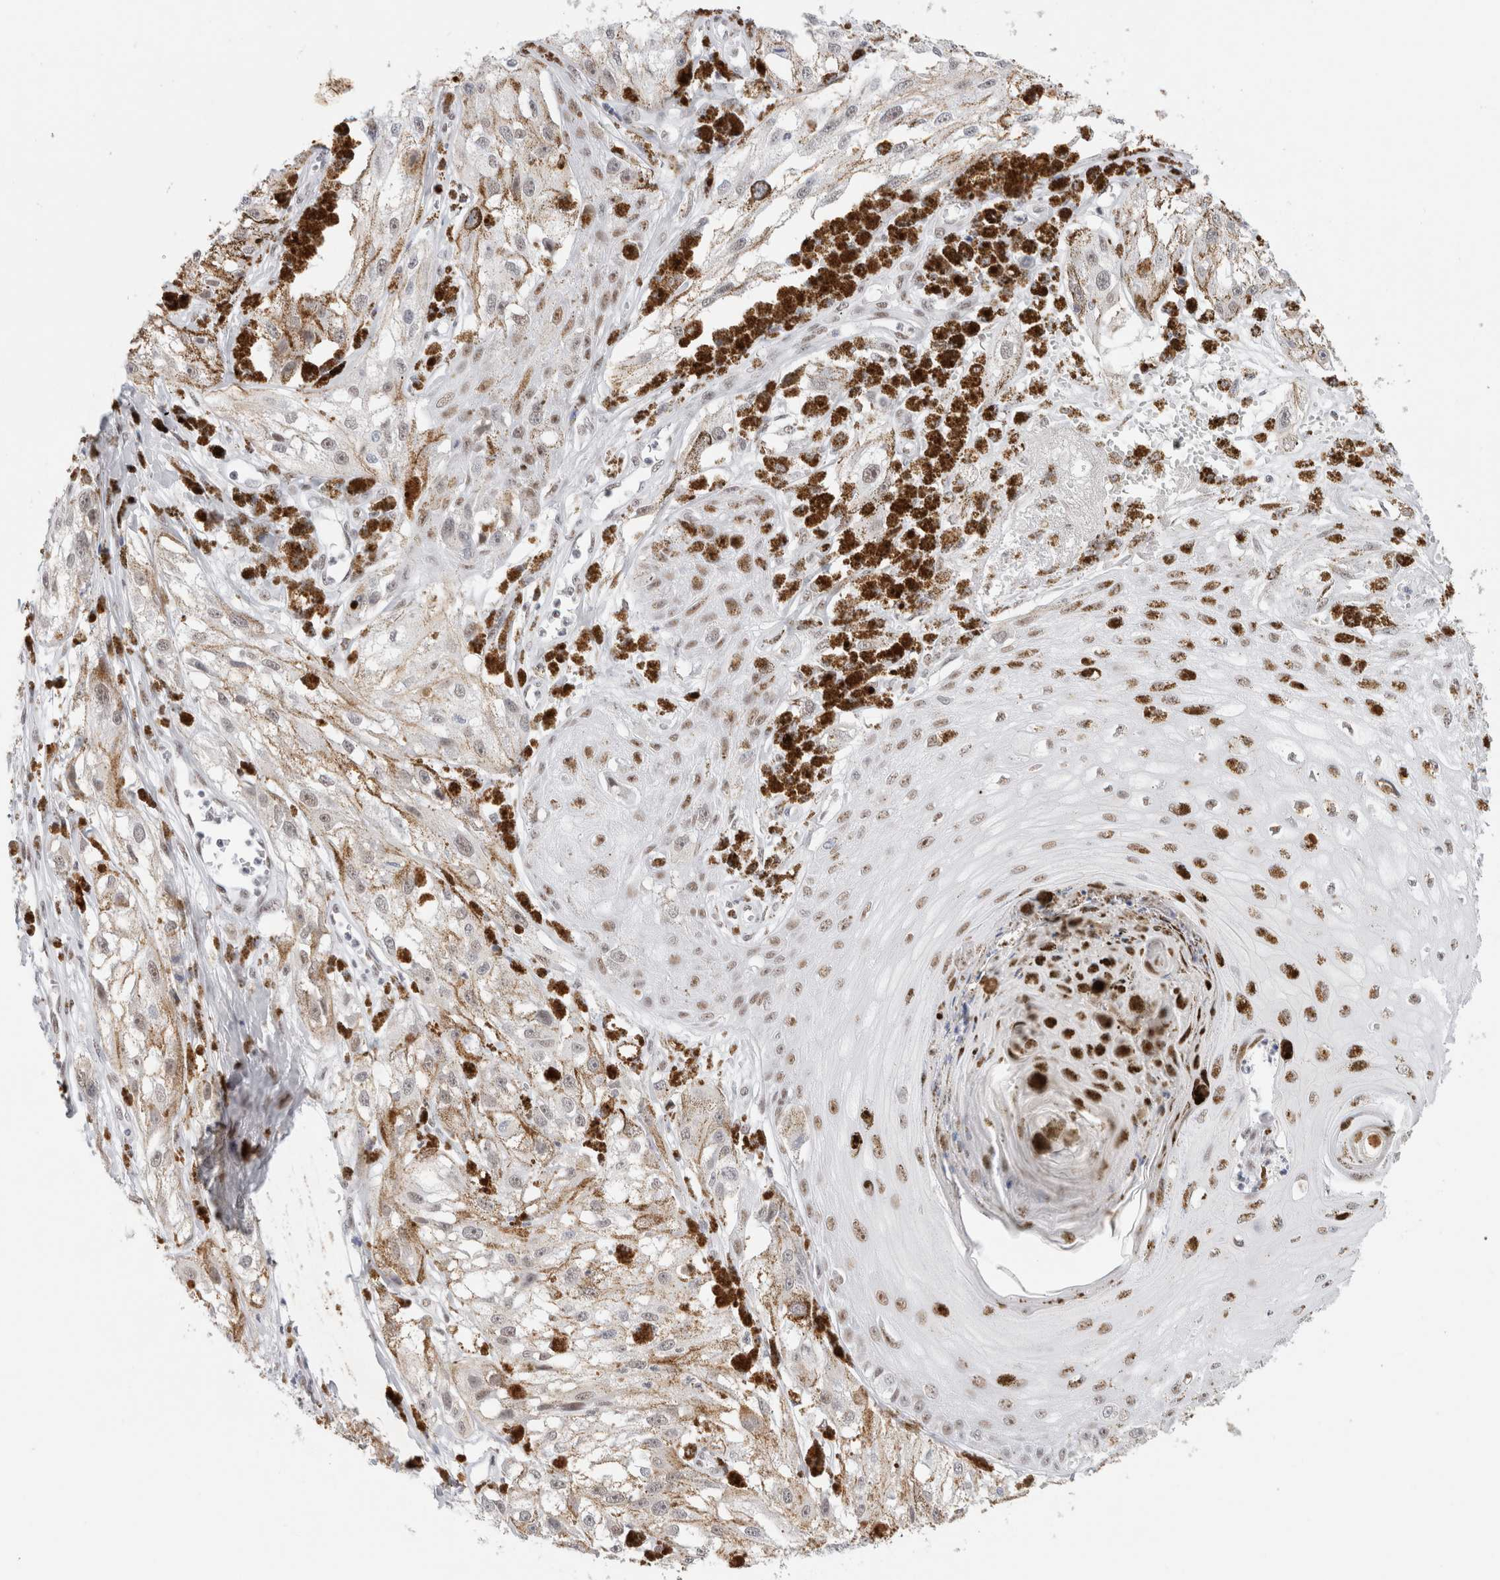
{"staining": {"intensity": "negative", "quantity": "none", "location": "none"}, "tissue": "melanoma", "cell_type": "Tumor cells", "image_type": "cancer", "snomed": [{"axis": "morphology", "description": "Malignant melanoma, NOS"}, {"axis": "topography", "description": "Skin"}], "caption": "Tumor cells are negative for brown protein staining in malignant melanoma. (DAB immunohistochemistry (IHC) visualized using brightfield microscopy, high magnification).", "gene": "COPS7A", "patient": {"sex": "male", "age": 88}}